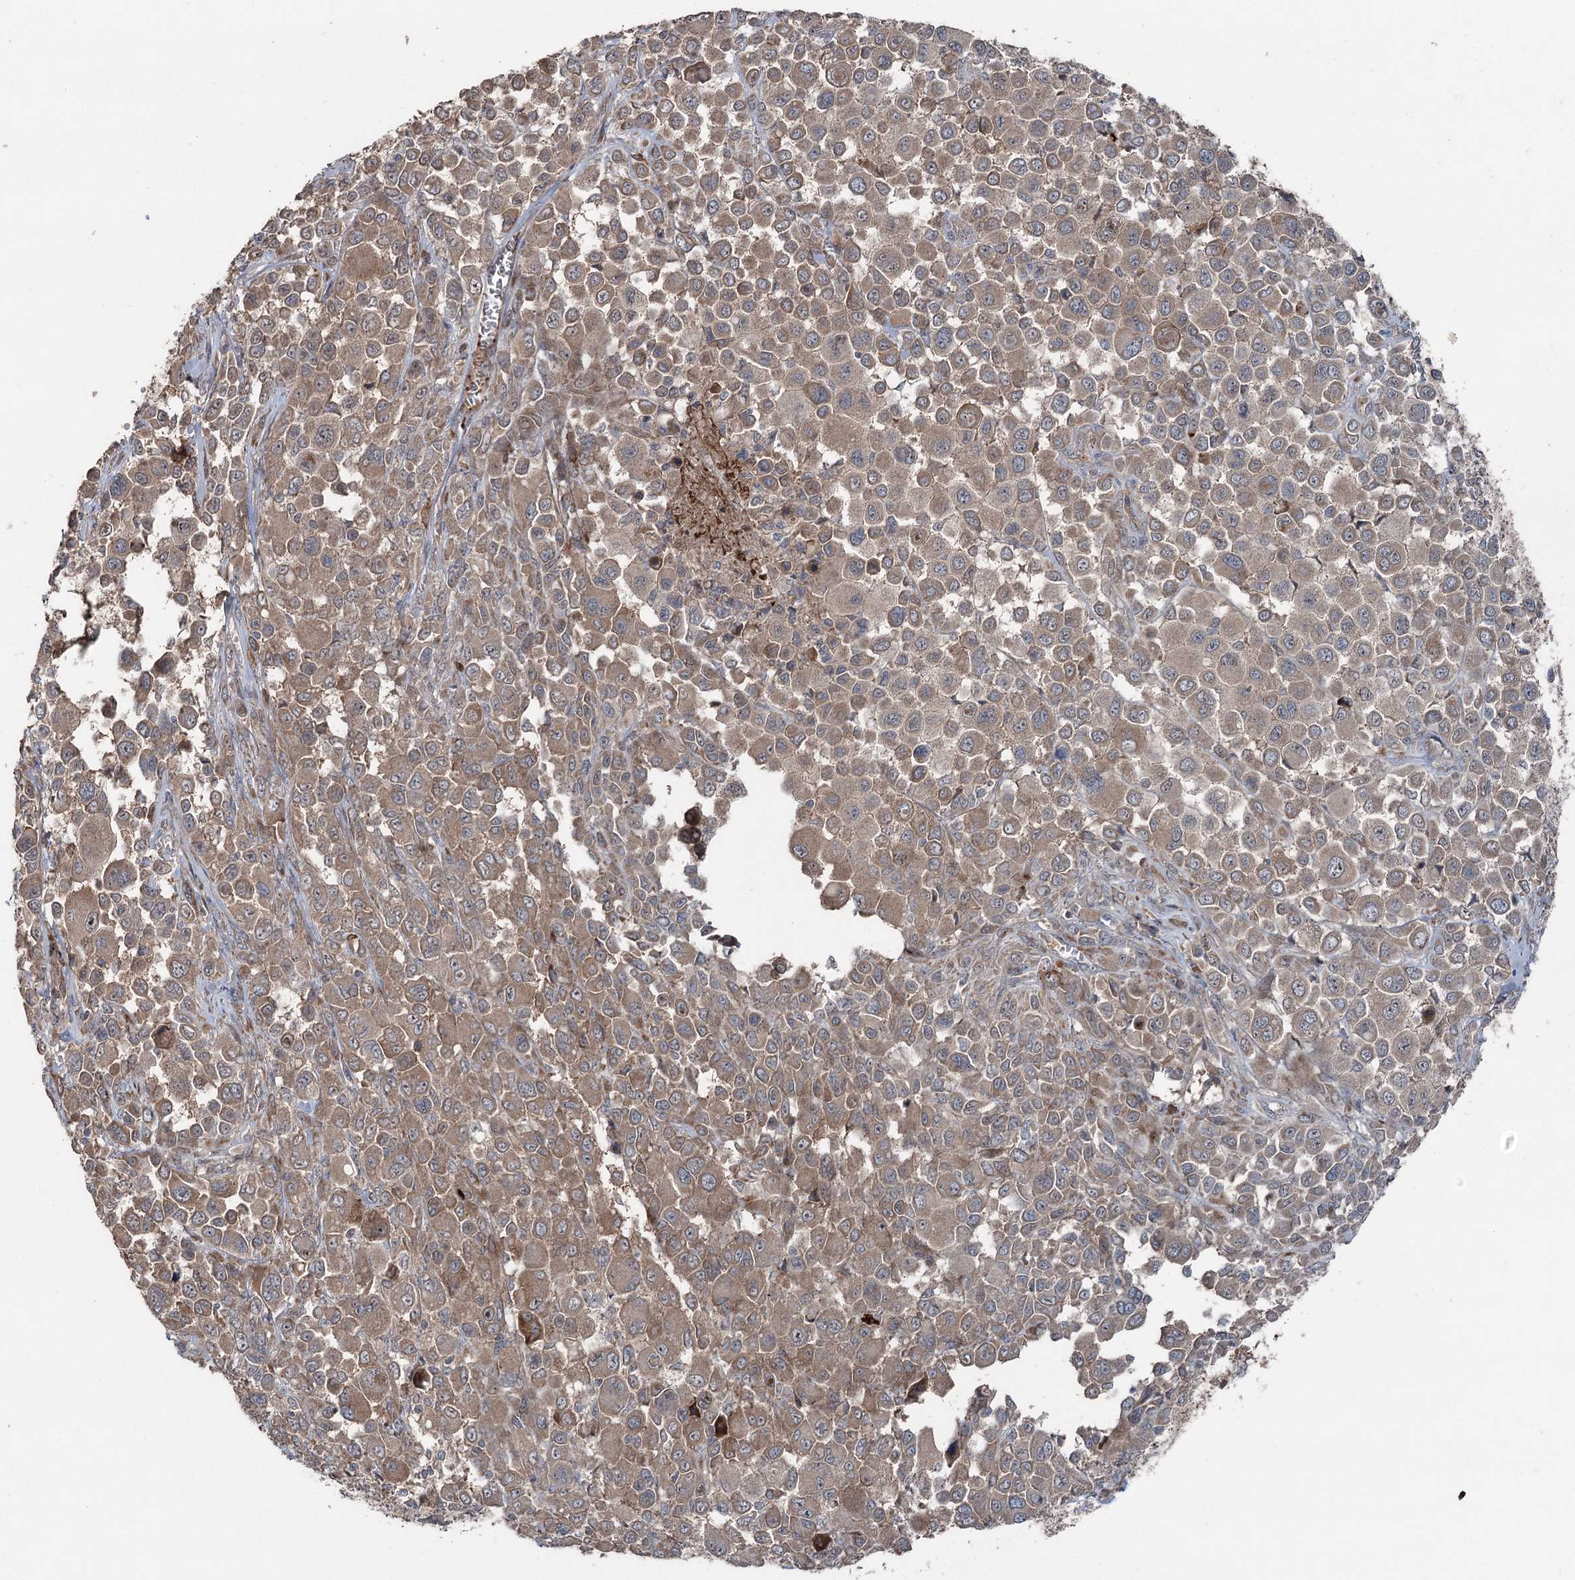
{"staining": {"intensity": "moderate", "quantity": ">75%", "location": "cytoplasmic/membranous"}, "tissue": "melanoma", "cell_type": "Tumor cells", "image_type": "cancer", "snomed": [{"axis": "morphology", "description": "Malignant melanoma, NOS"}, {"axis": "topography", "description": "Skin of trunk"}], "caption": "A micrograph of melanoma stained for a protein displays moderate cytoplasmic/membranous brown staining in tumor cells.", "gene": "MAPK8IP2", "patient": {"sex": "male", "age": 71}}